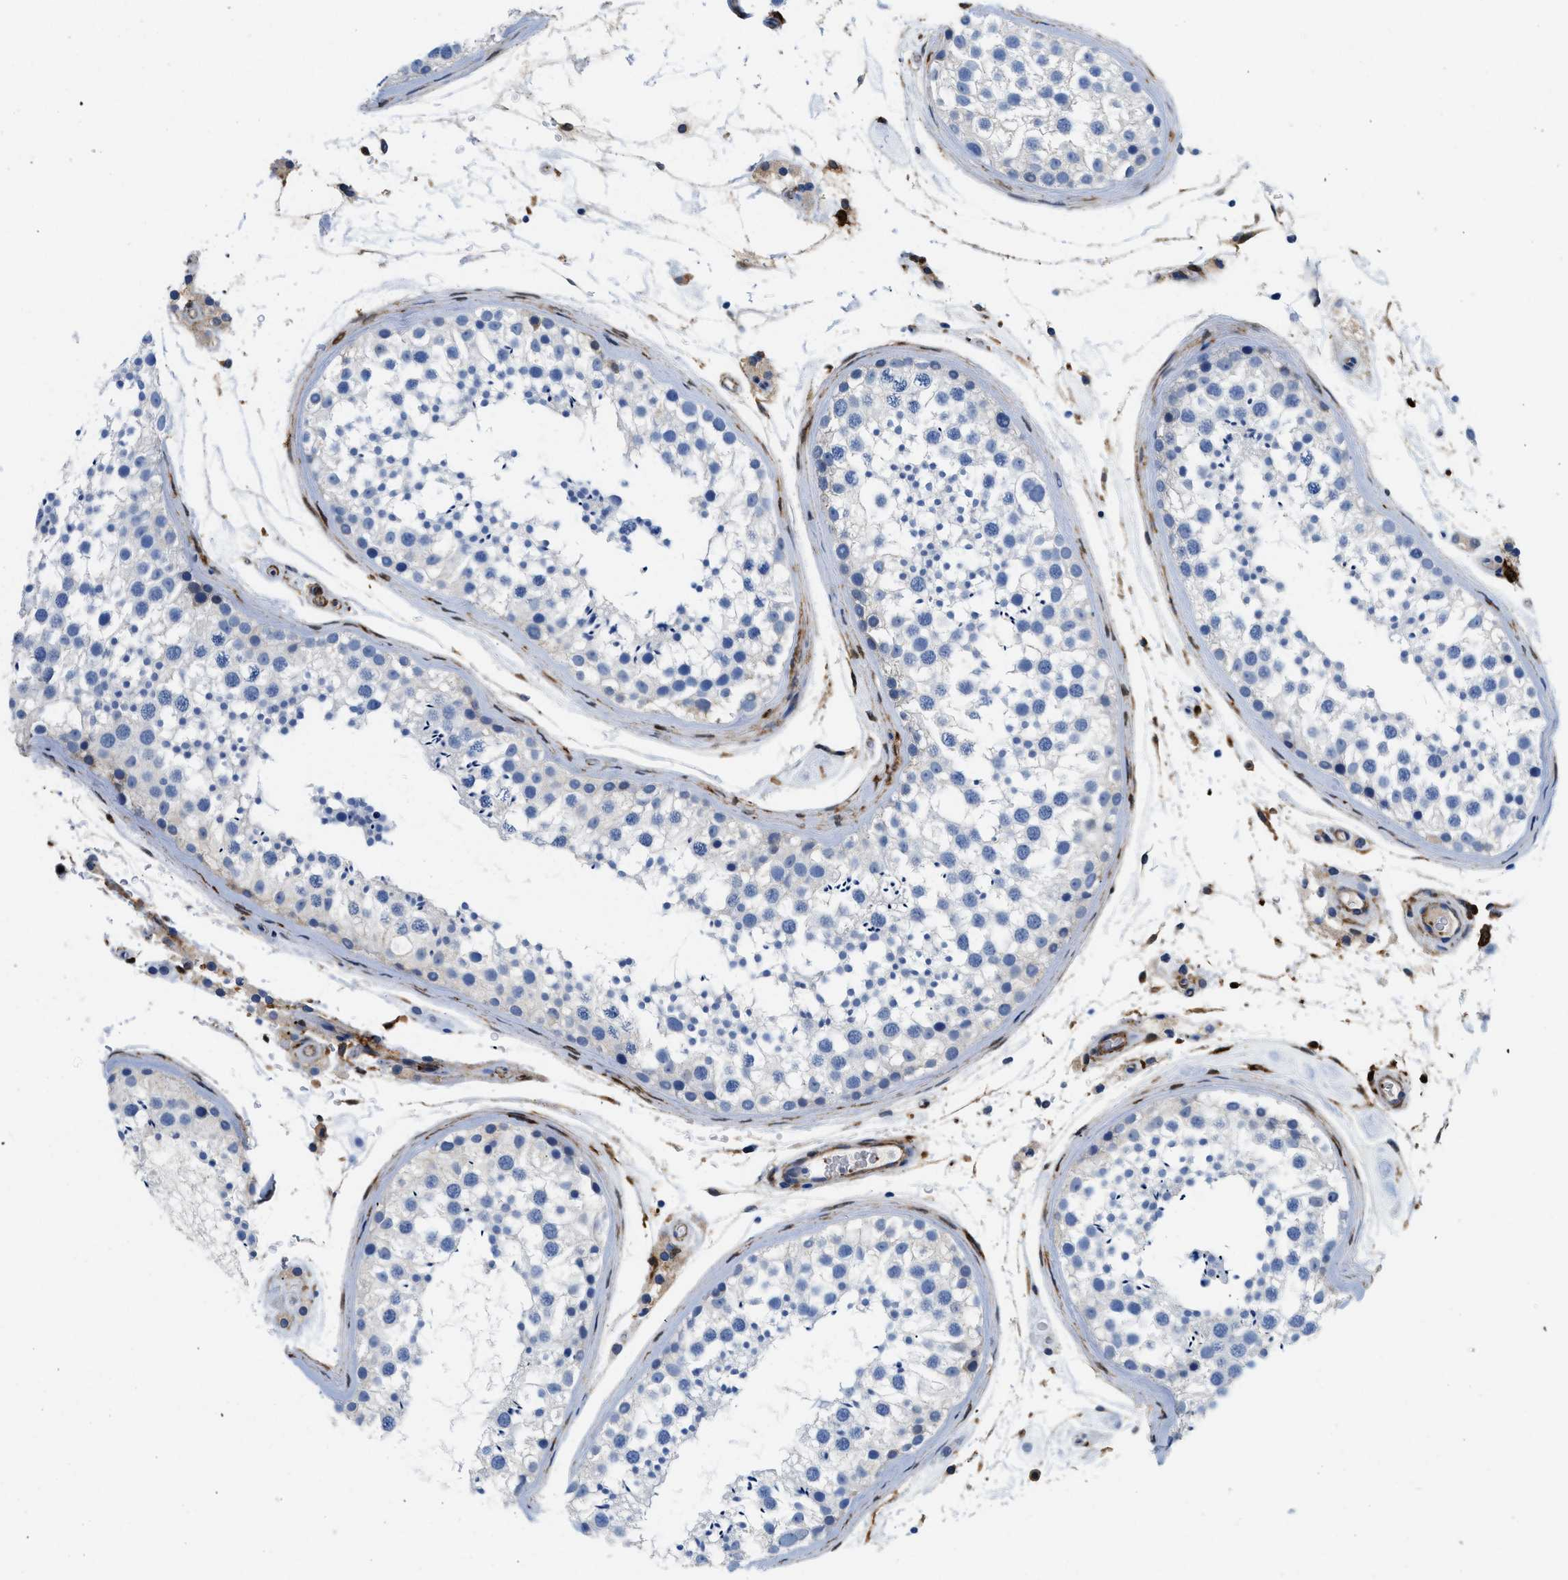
{"staining": {"intensity": "weak", "quantity": "25%-75%", "location": "cytoplasmic/membranous"}, "tissue": "testis", "cell_type": "Cells in seminiferous ducts", "image_type": "normal", "snomed": [{"axis": "morphology", "description": "Normal tissue, NOS"}, {"axis": "topography", "description": "Testis"}], "caption": "Immunohistochemical staining of unremarkable human testis shows 25%-75% levels of weak cytoplasmic/membranous protein positivity in about 25%-75% of cells in seminiferous ducts.", "gene": "GSN", "patient": {"sex": "male", "age": 46}}